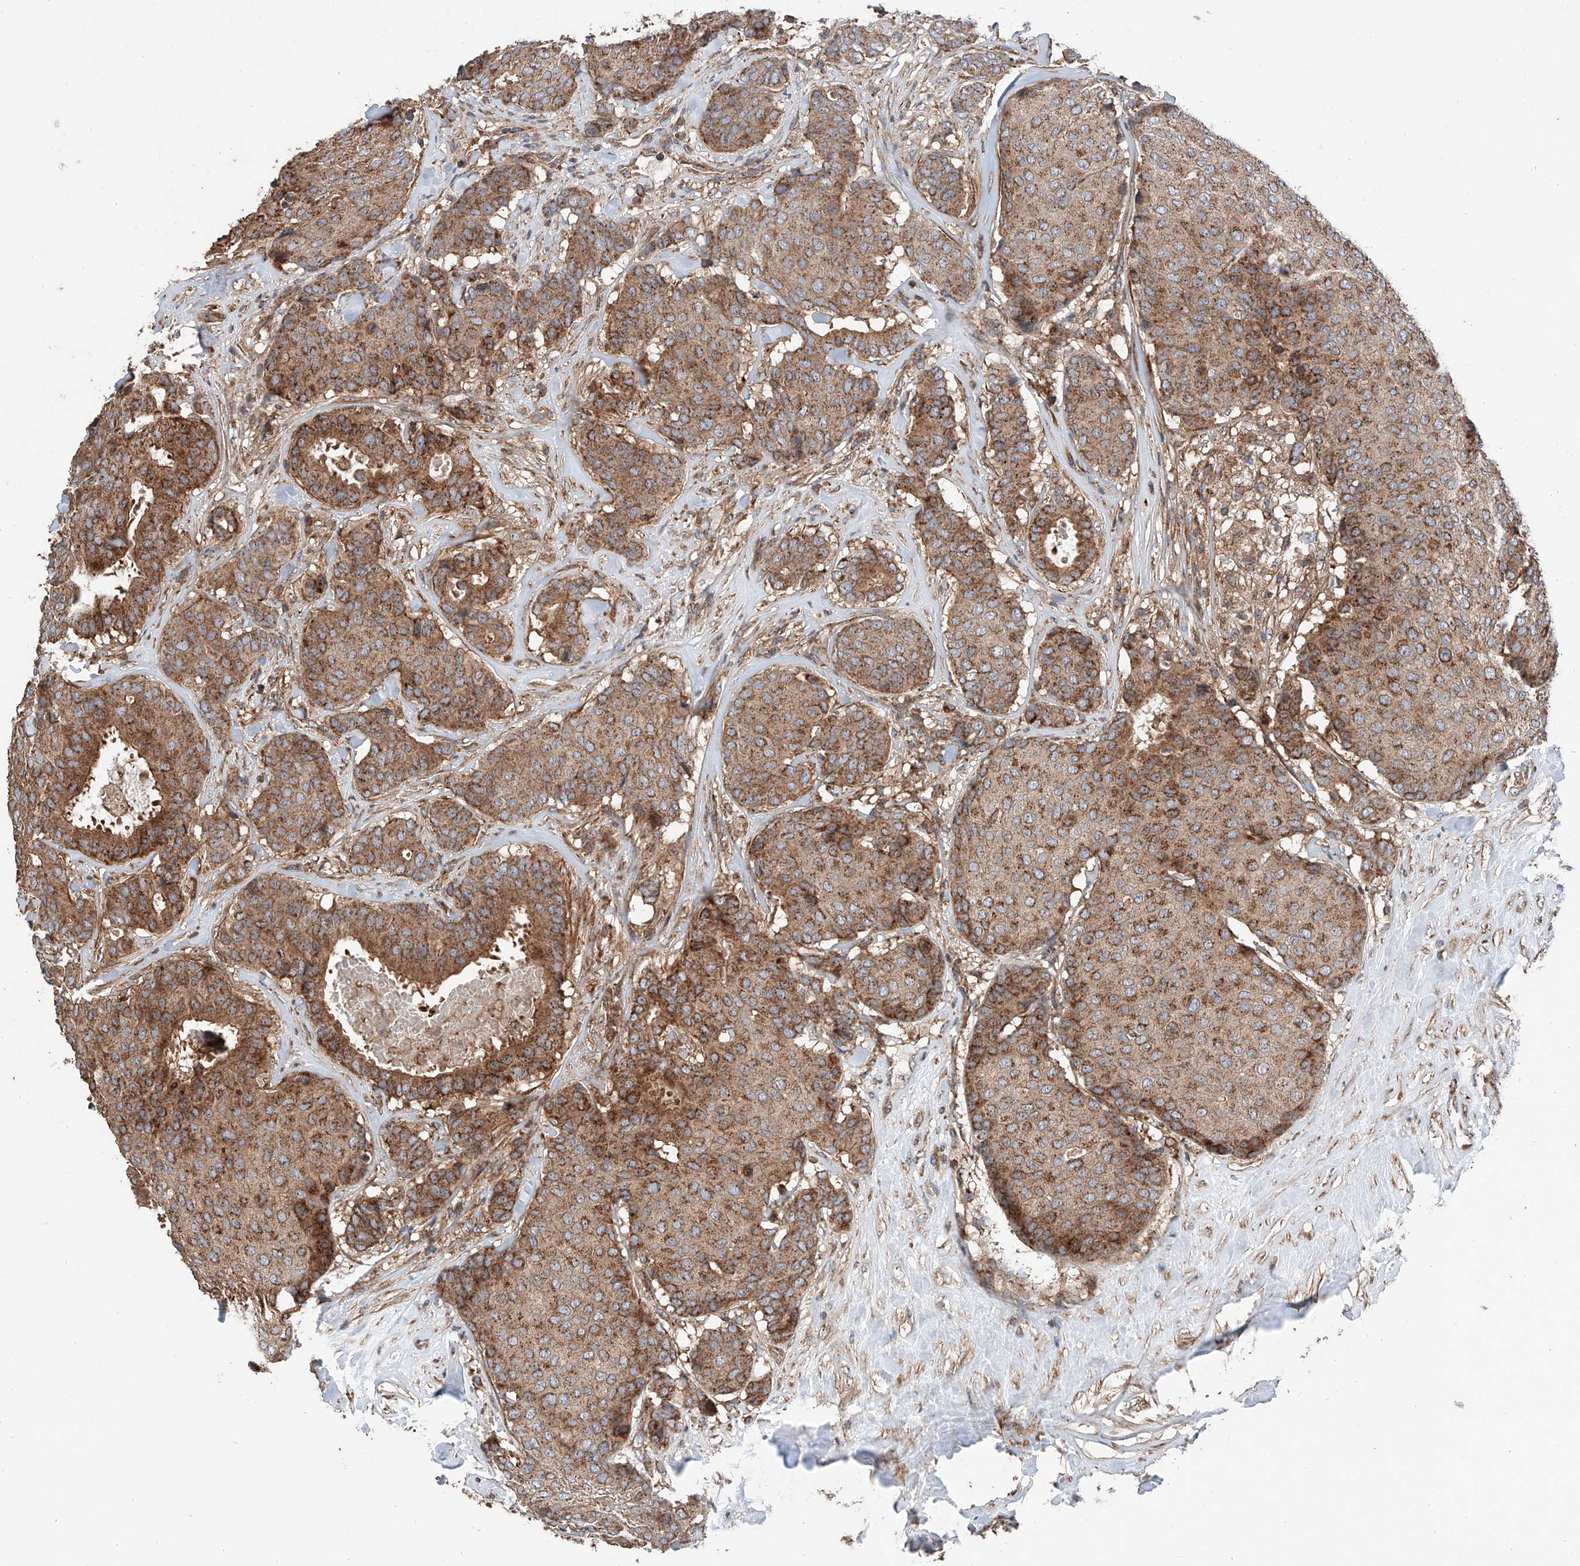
{"staining": {"intensity": "moderate", "quantity": ">75%", "location": "cytoplasmic/membranous"}, "tissue": "breast cancer", "cell_type": "Tumor cells", "image_type": "cancer", "snomed": [{"axis": "morphology", "description": "Duct carcinoma"}, {"axis": "topography", "description": "Breast"}], "caption": "Protein staining of invasive ductal carcinoma (breast) tissue demonstrates moderate cytoplasmic/membranous staining in approximately >75% of tumor cells.", "gene": "PISD", "patient": {"sex": "female", "age": 75}}